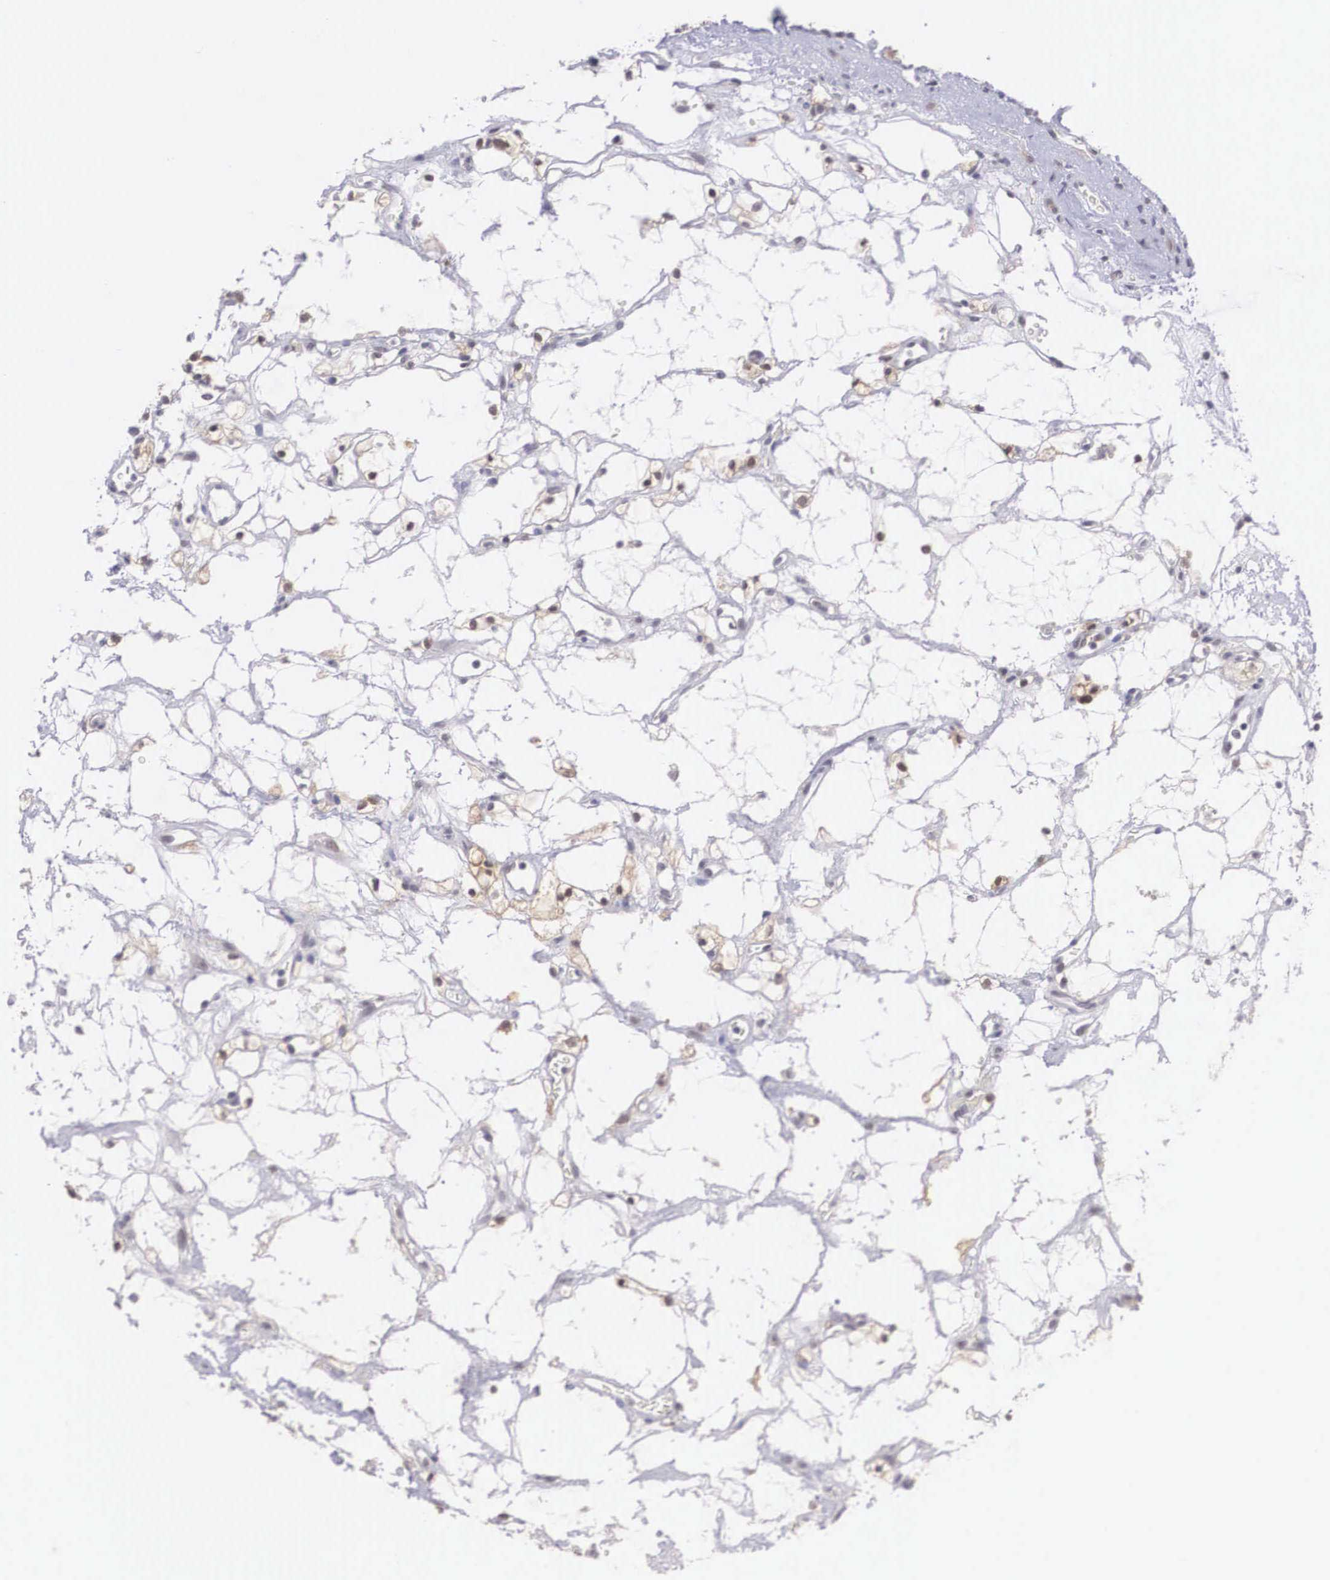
{"staining": {"intensity": "moderate", "quantity": "25%-75%", "location": "cytoplasmic/membranous,nuclear"}, "tissue": "renal cancer", "cell_type": "Tumor cells", "image_type": "cancer", "snomed": [{"axis": "morphology", "description": "Adenocarcinoma, NOS"}, {"axis": "topography", "description": "Kidney"}], "caption": "Immunohistochemical staining of human renal adenocarcinoma exhibits medium levels of moderate cytoplasmic/membranous and nuclear protein expression in approximately 25%-75% of tumor cells.", "gene": "NINL", "patient": {"sex": "female", "age": 60}}